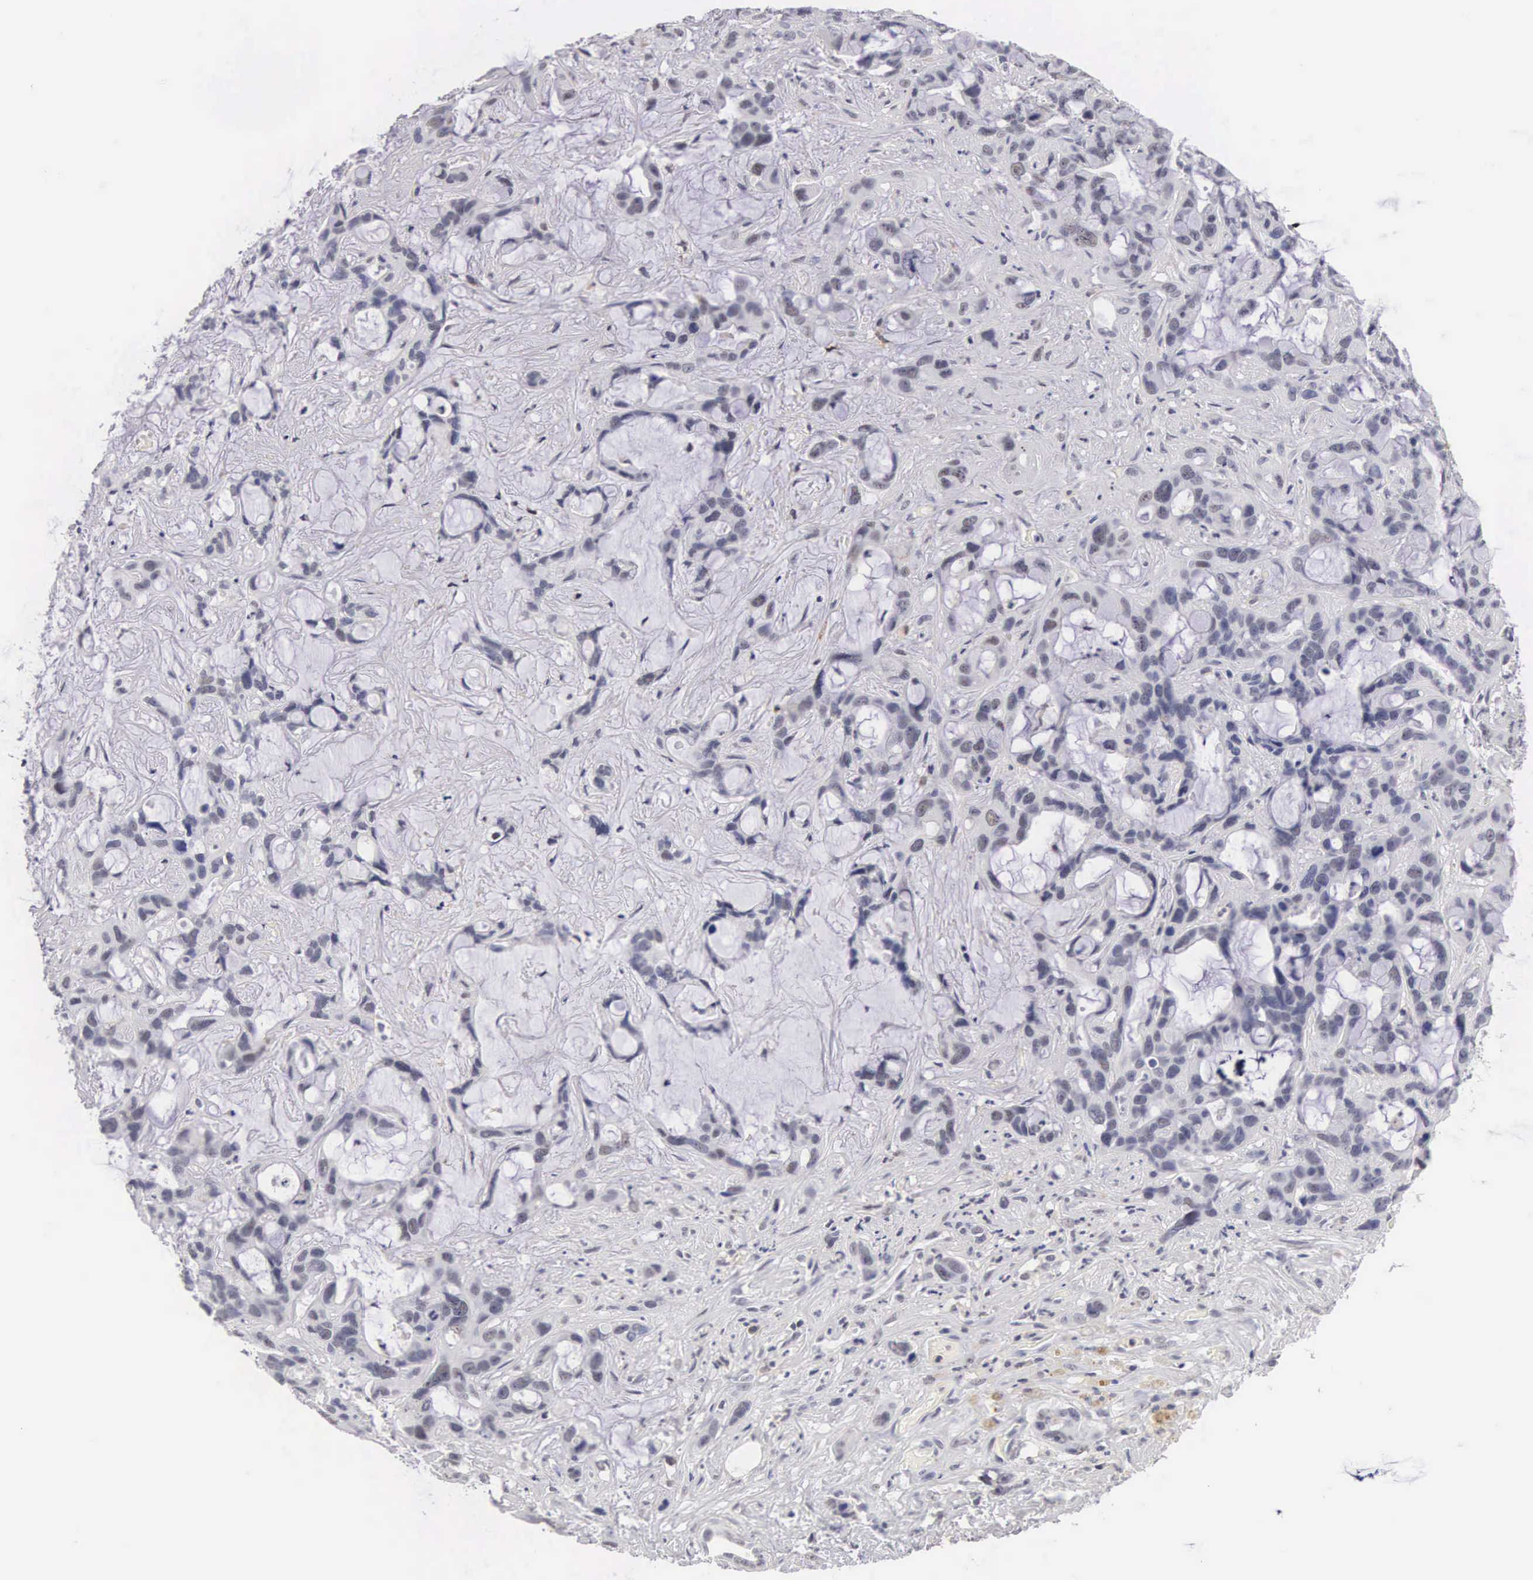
{"staining": {"intensity": "negative", "quantity": "none", "location": "none"}, "tissue": "liver cancer", "cell_type": "Tumor cells", "image_type": "cancer", "snomed": [{"axis": "morphology", "description": "Cholangiocarcinoma"}, {"axis": "topography", "description": "Liver"}], "caption": "Cholangiocarcinoma (liver) stained for a protein using immunohistochemistry reveals no positivity tumor cells.", "gene": "FAM47A", "patient": {"sex": "female", "age": 65}}